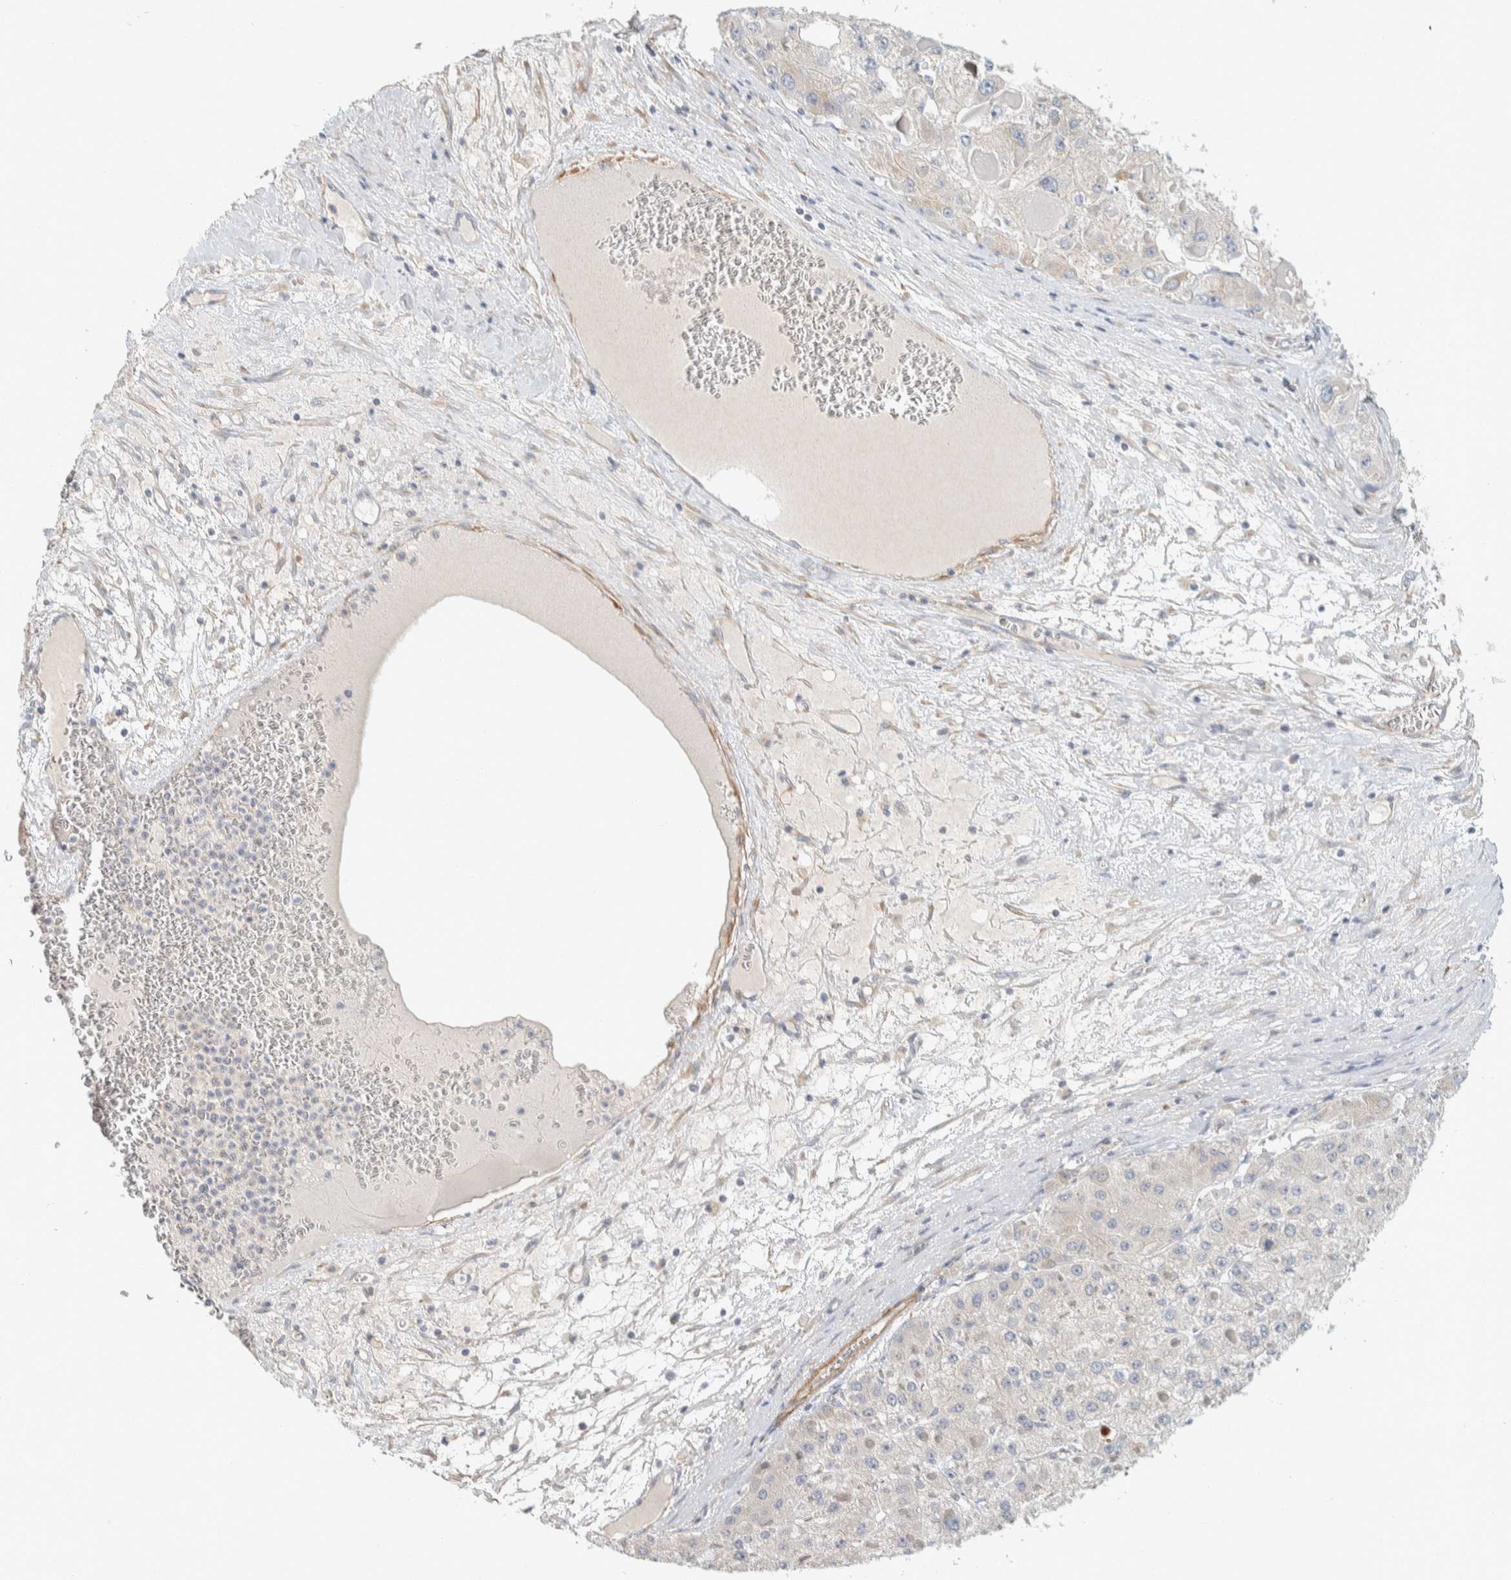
{"staining": {"intensity": "negative", "quantity": "none", "location": "none"}, "tissue": "liver cancer", "cell_type": "Tumor cells", "image_type": "cancer", "snomed": [{"axis": "morphology", "description": "Carcinoma, Hepatocellular, NOS"}, {"axis": "topography", "description": "Liver"}], "caption": "An immunohistochemistry (IHC) histopathology image of liver cancer is shown. There is no staining in tumor cells of liver cancer.", "gene": "CDR2", "patient": {"sex": "female", "age": 73}}